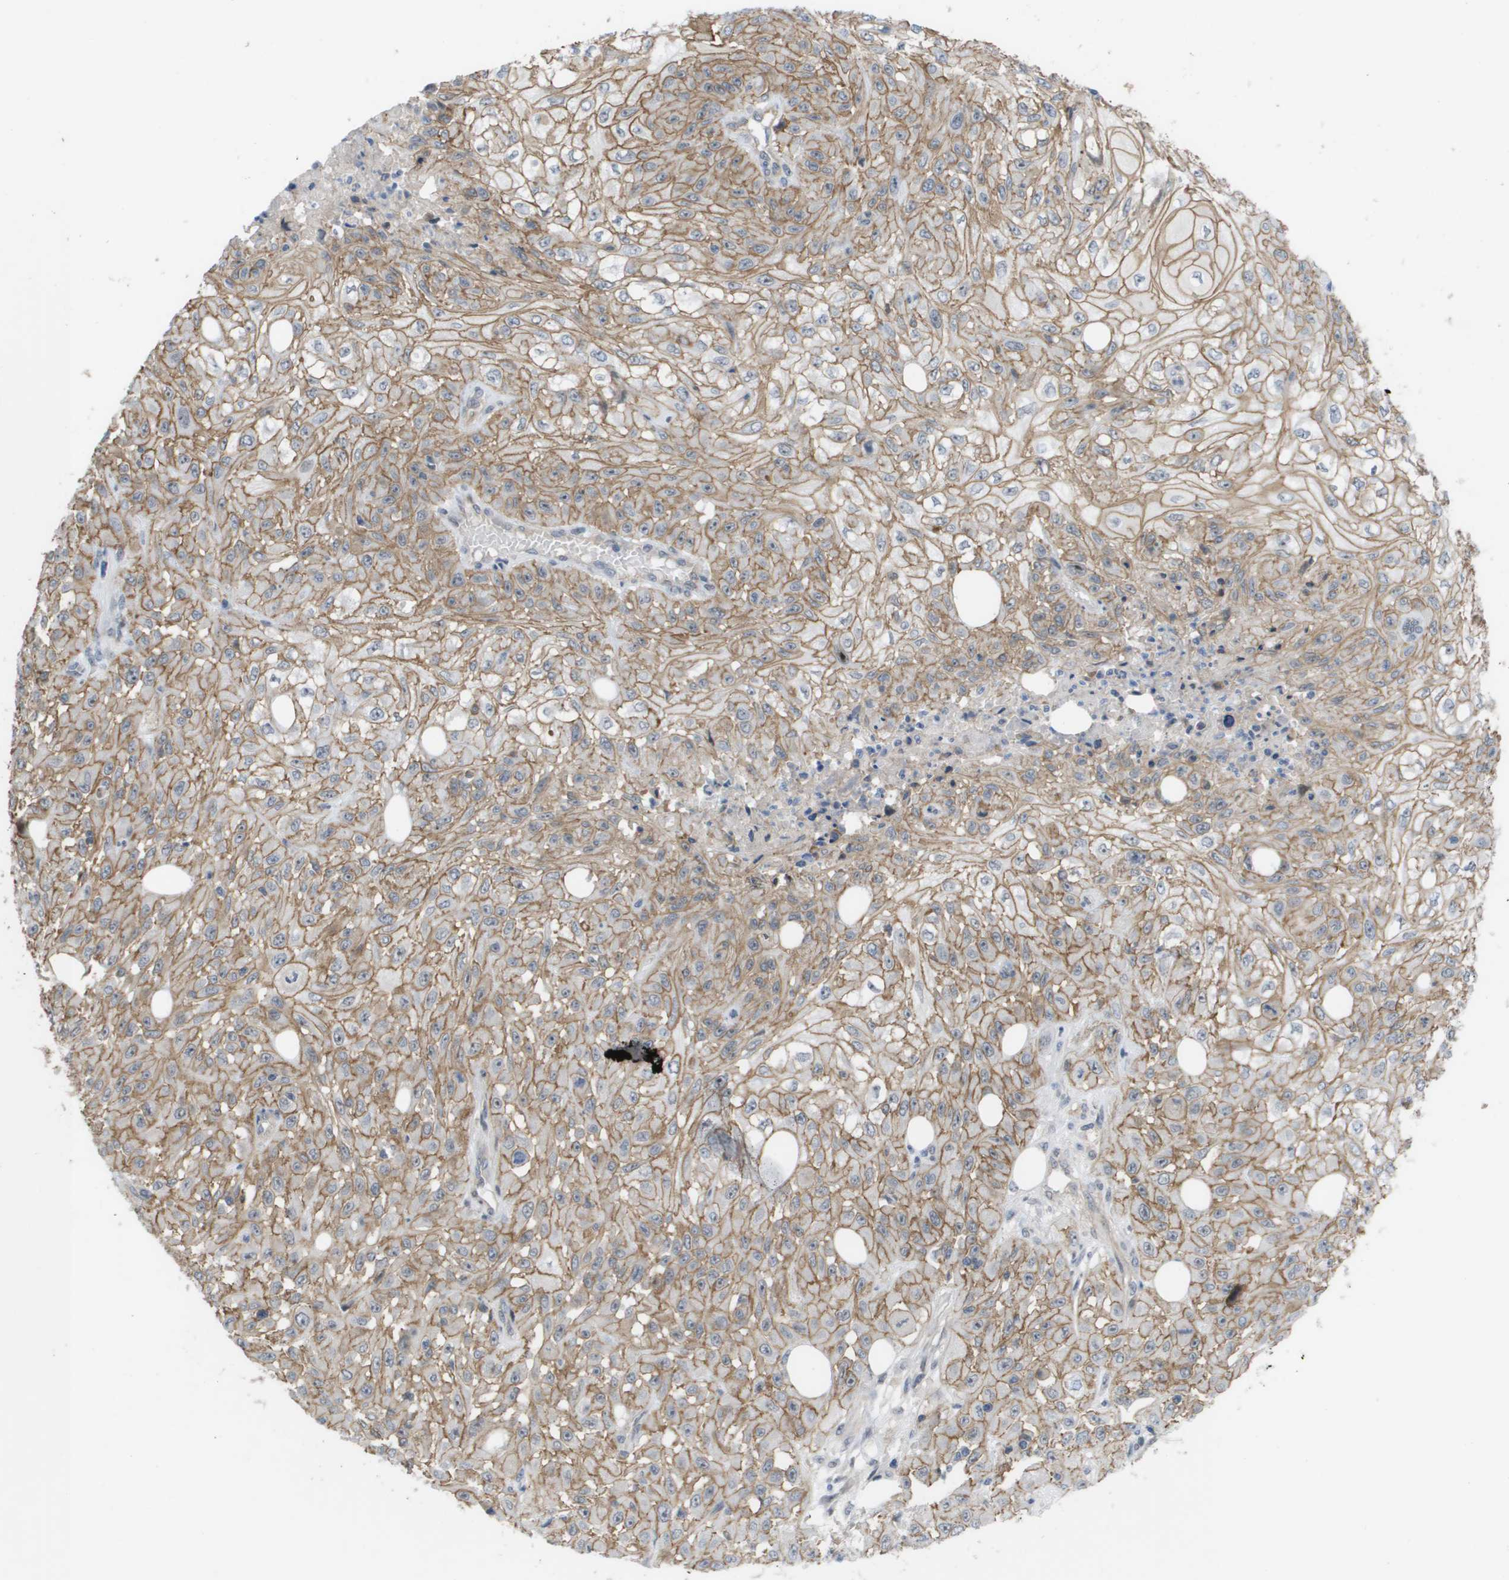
{"staining": {"intensity": "moderate", "quantity": ">75%", "location": "cytoplasmic/membranous"}, "tissue": "skin cancer", "cell_type": "Tumor cells", "image_type": "cancer", "snomed": [{"axis": "morphology", "description": "Squamous cell carcinoma, NOS"}, {"axis": "morphology", "description": "Squamous cell carcinoma, metastatic, NOS"}, {"axis": "topography", "description": "Skin"}, {"axis": "topography", "description": "Lymph node"}], "caption": "High-magnification brightfield microscopy of skin squamous cell carcinoma stained with DAB (brown) and counterstained with hematoxylin (blue). tumor cells exhibit moderate cytoplasmic/membranous positivity is identified in approximately>75% of cells.", "gene": "MTARC2", "patient": {"sex": "male", "age": 75}}